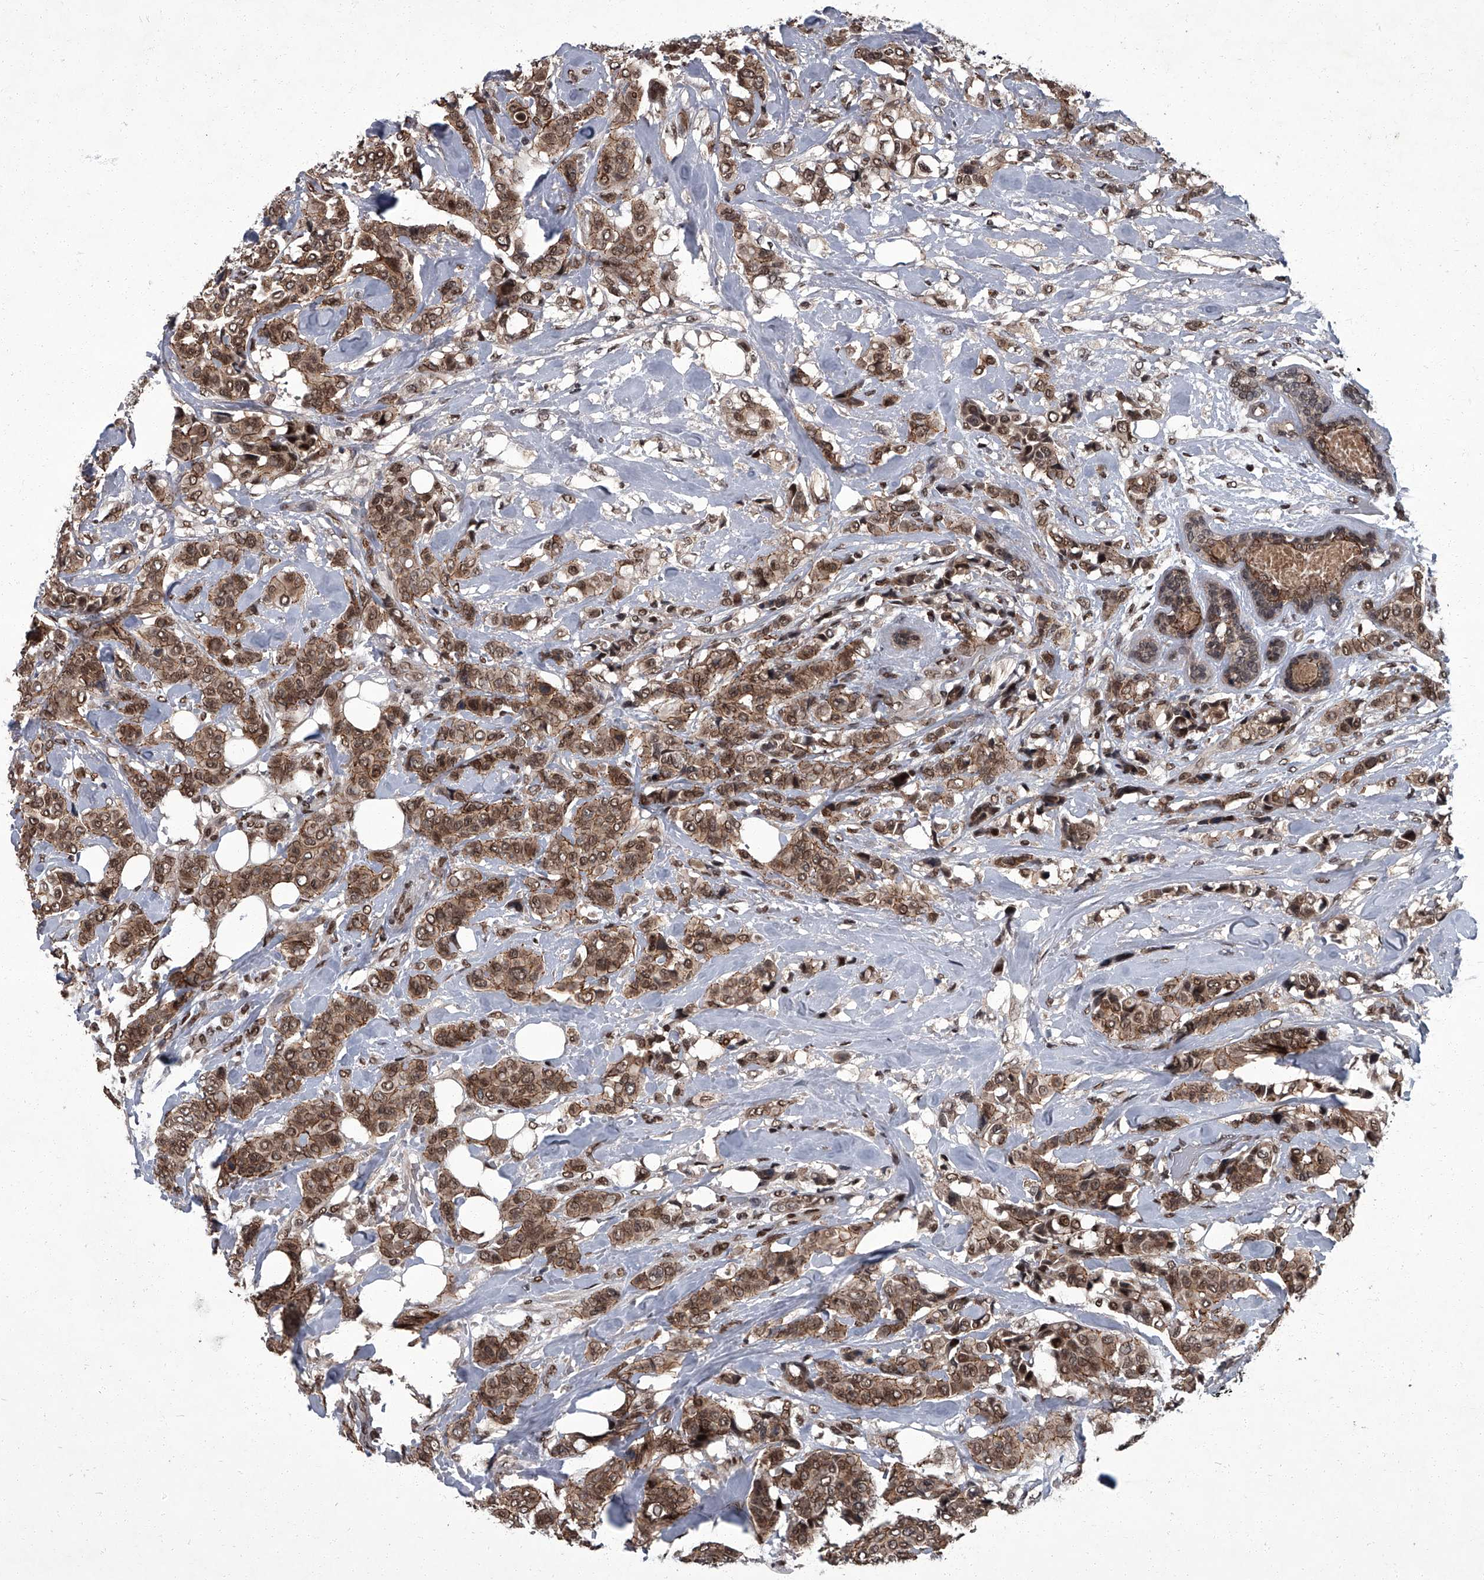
{"staining": {"intensity": "moderate", "quantity": ">75%", "location": "cytoplasmic/membranous,nuclear"}, "tissue": "breast cancer", "cell_type": "Tumor cells", "image_type": "cancer", "snomed": [{"axis": "morphology", "description": "Lobular carcinoma"}, {"axis": "topography", "description": "Breast"}], "caption": "The image reveals immunohistochemical staining of breast cancer. There is moderate cytoplasmic/membranous and nuclear positivity is present in approximately >75% of tumor cells. The protein of interest is shown in brown color, while the nuclei are stained blue.", "gene": "ZNF518B", "patient": {"sex": "female", "age": 51}}